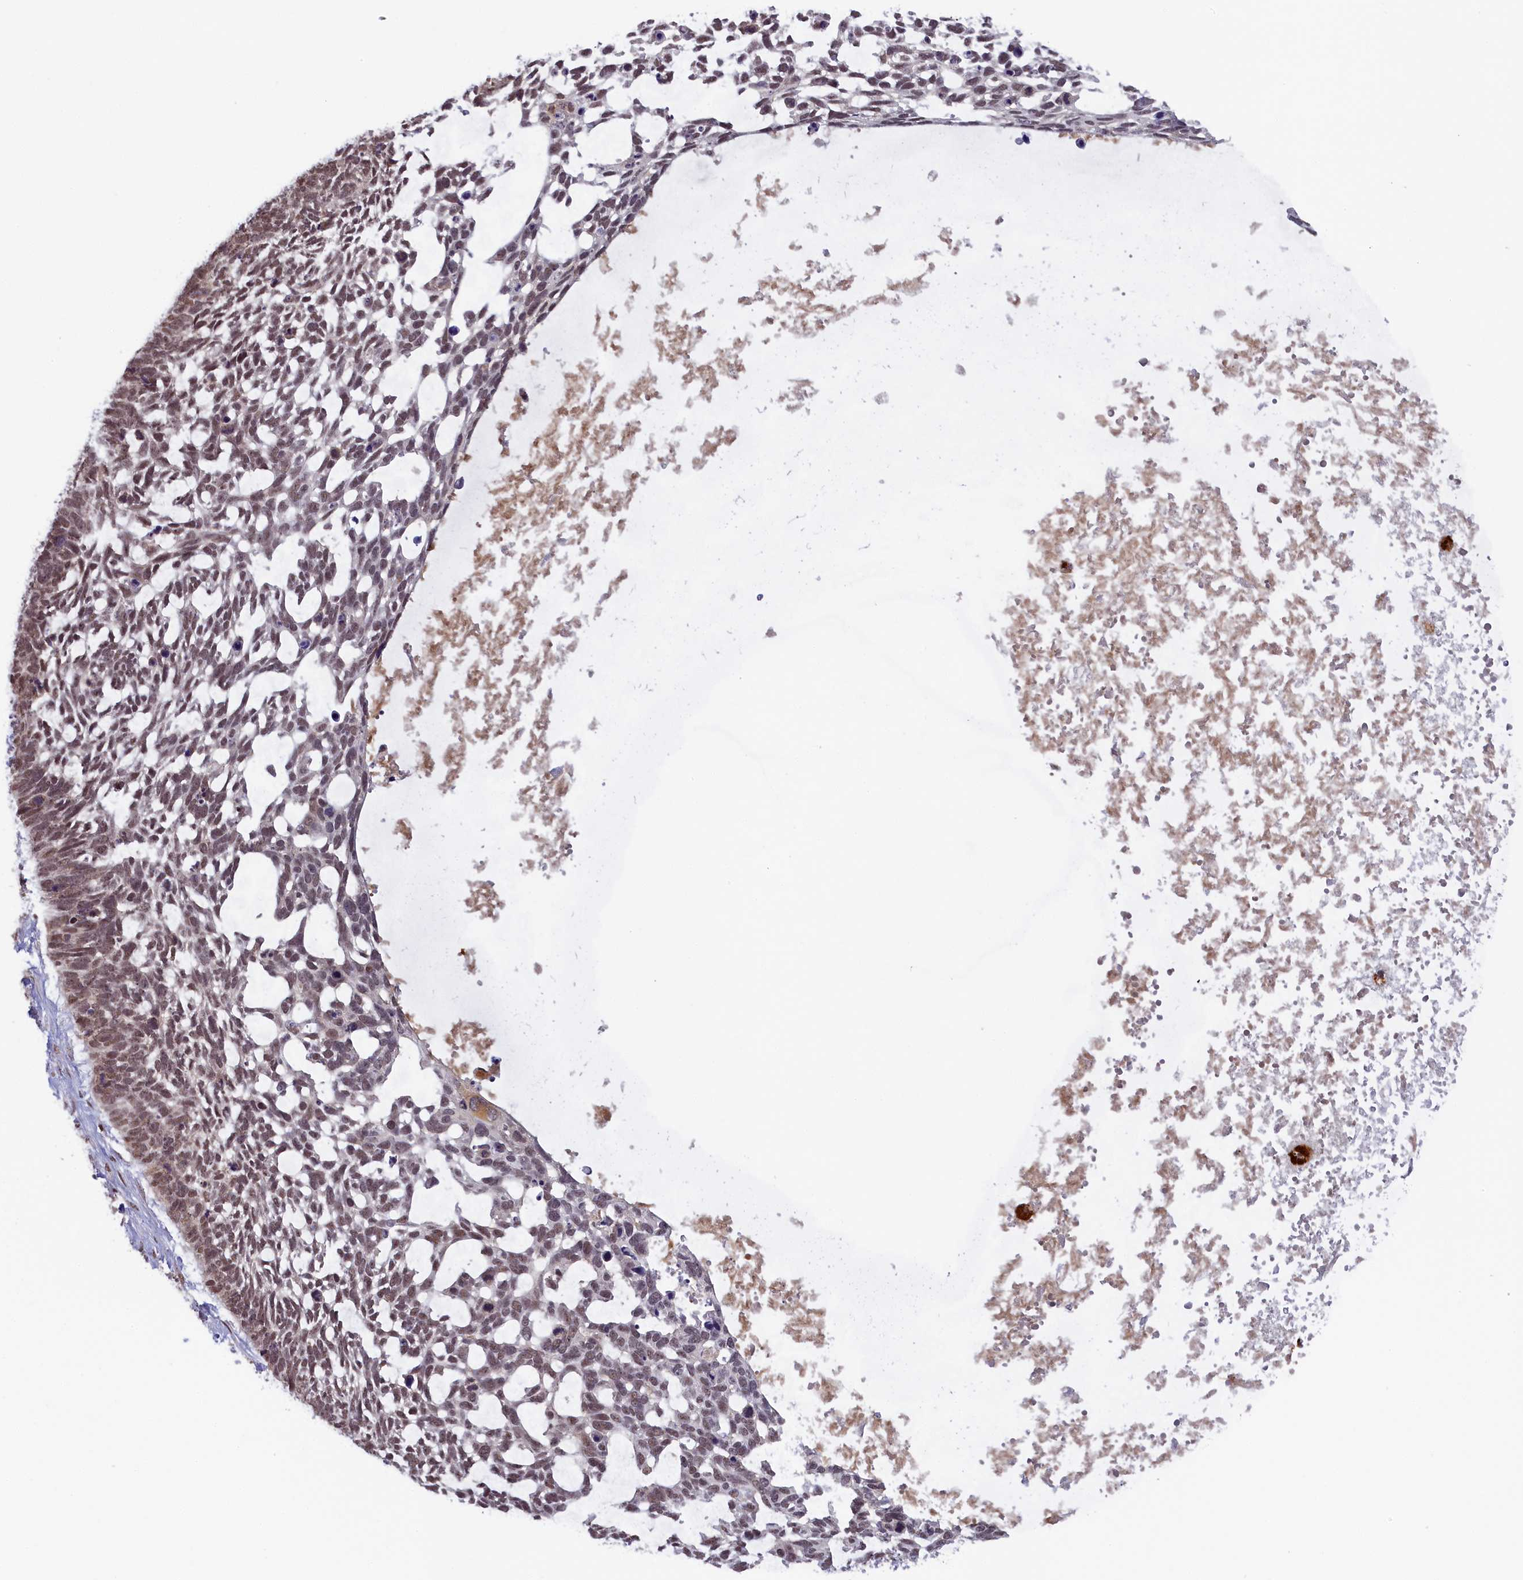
{"staining": {"intensity": "moderate", "quantity": ">75%", "location": "nuclear"}, "tissue": "skin cancer", "cell_type": "Tumor cells", "image_type": "cancer", "snomed": [{"axis": "morphology", "description": "Basal cell carcinoma"}, {"axis": "topography", "description": "Skin"}], "caption": "Immunohistochemical staining of human skin cancer exhibits medium levels of moderate nuclear expression in approximately >75% of tumor cells.", "gene": "SEC31B", "patient": {"sex": "male", "age": 88}}